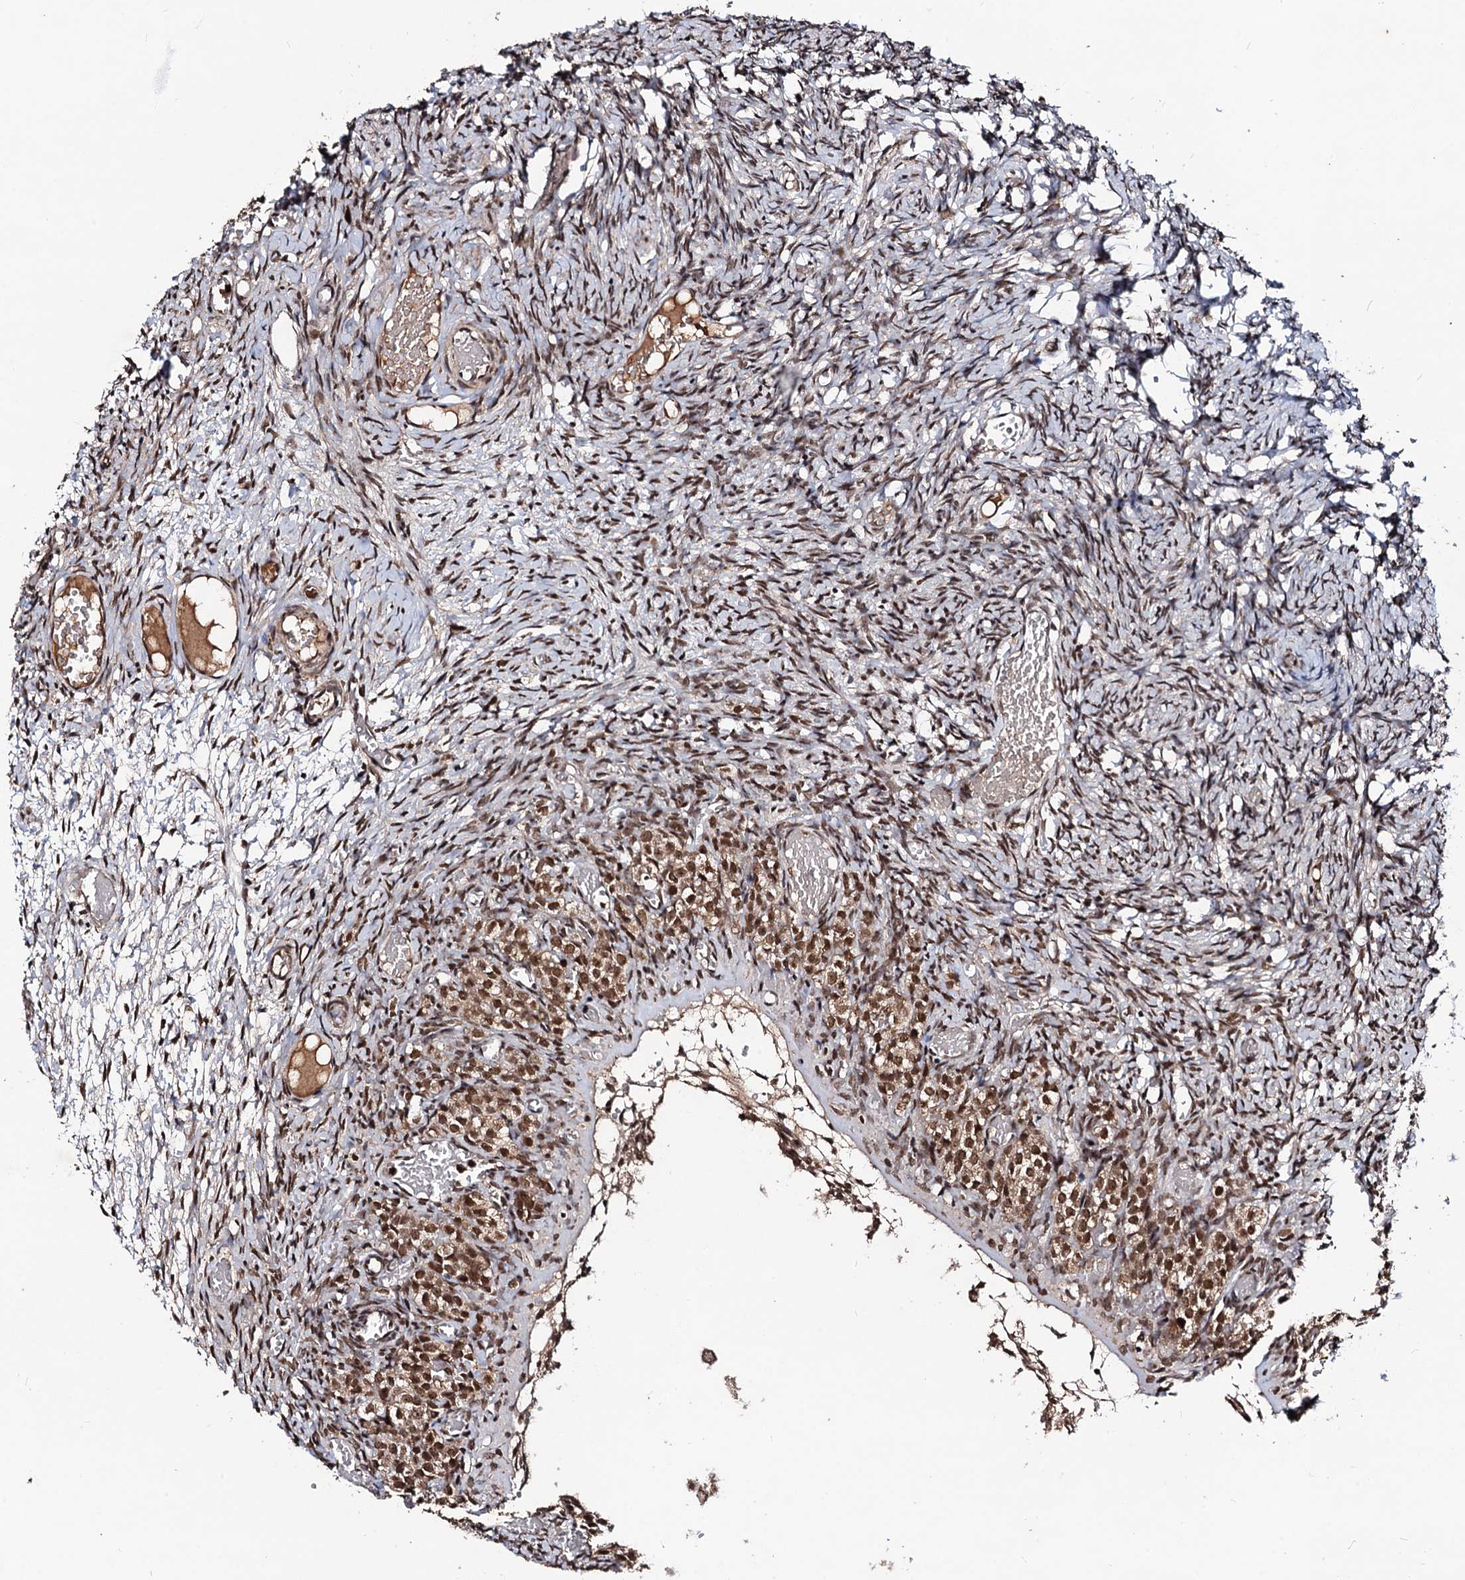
{"staining": {"intensity": "weak", "quantity": "25%-75%", "location": "cytoplasmic/membranous,nuclear"}, "tissue": "ovary", "cell_type": "Ovarian stroma cells", "image_type": "normal", "snomed": [{"axis": "morphology", "description": "Adenocarcinoma, NOS"}, {"axis": "topography", "description": "Endometrium"}], "caption": "A low amount of weak cytoplasmic/membranous,nuclear expression is present in about 25%-75% of ovarian stroma cells in benign ovary. (Brightfield microscopy of DAB IHC at high magnification).", "gene": "SFSWAP", "patient": {"sex": "female", "age": 32}}